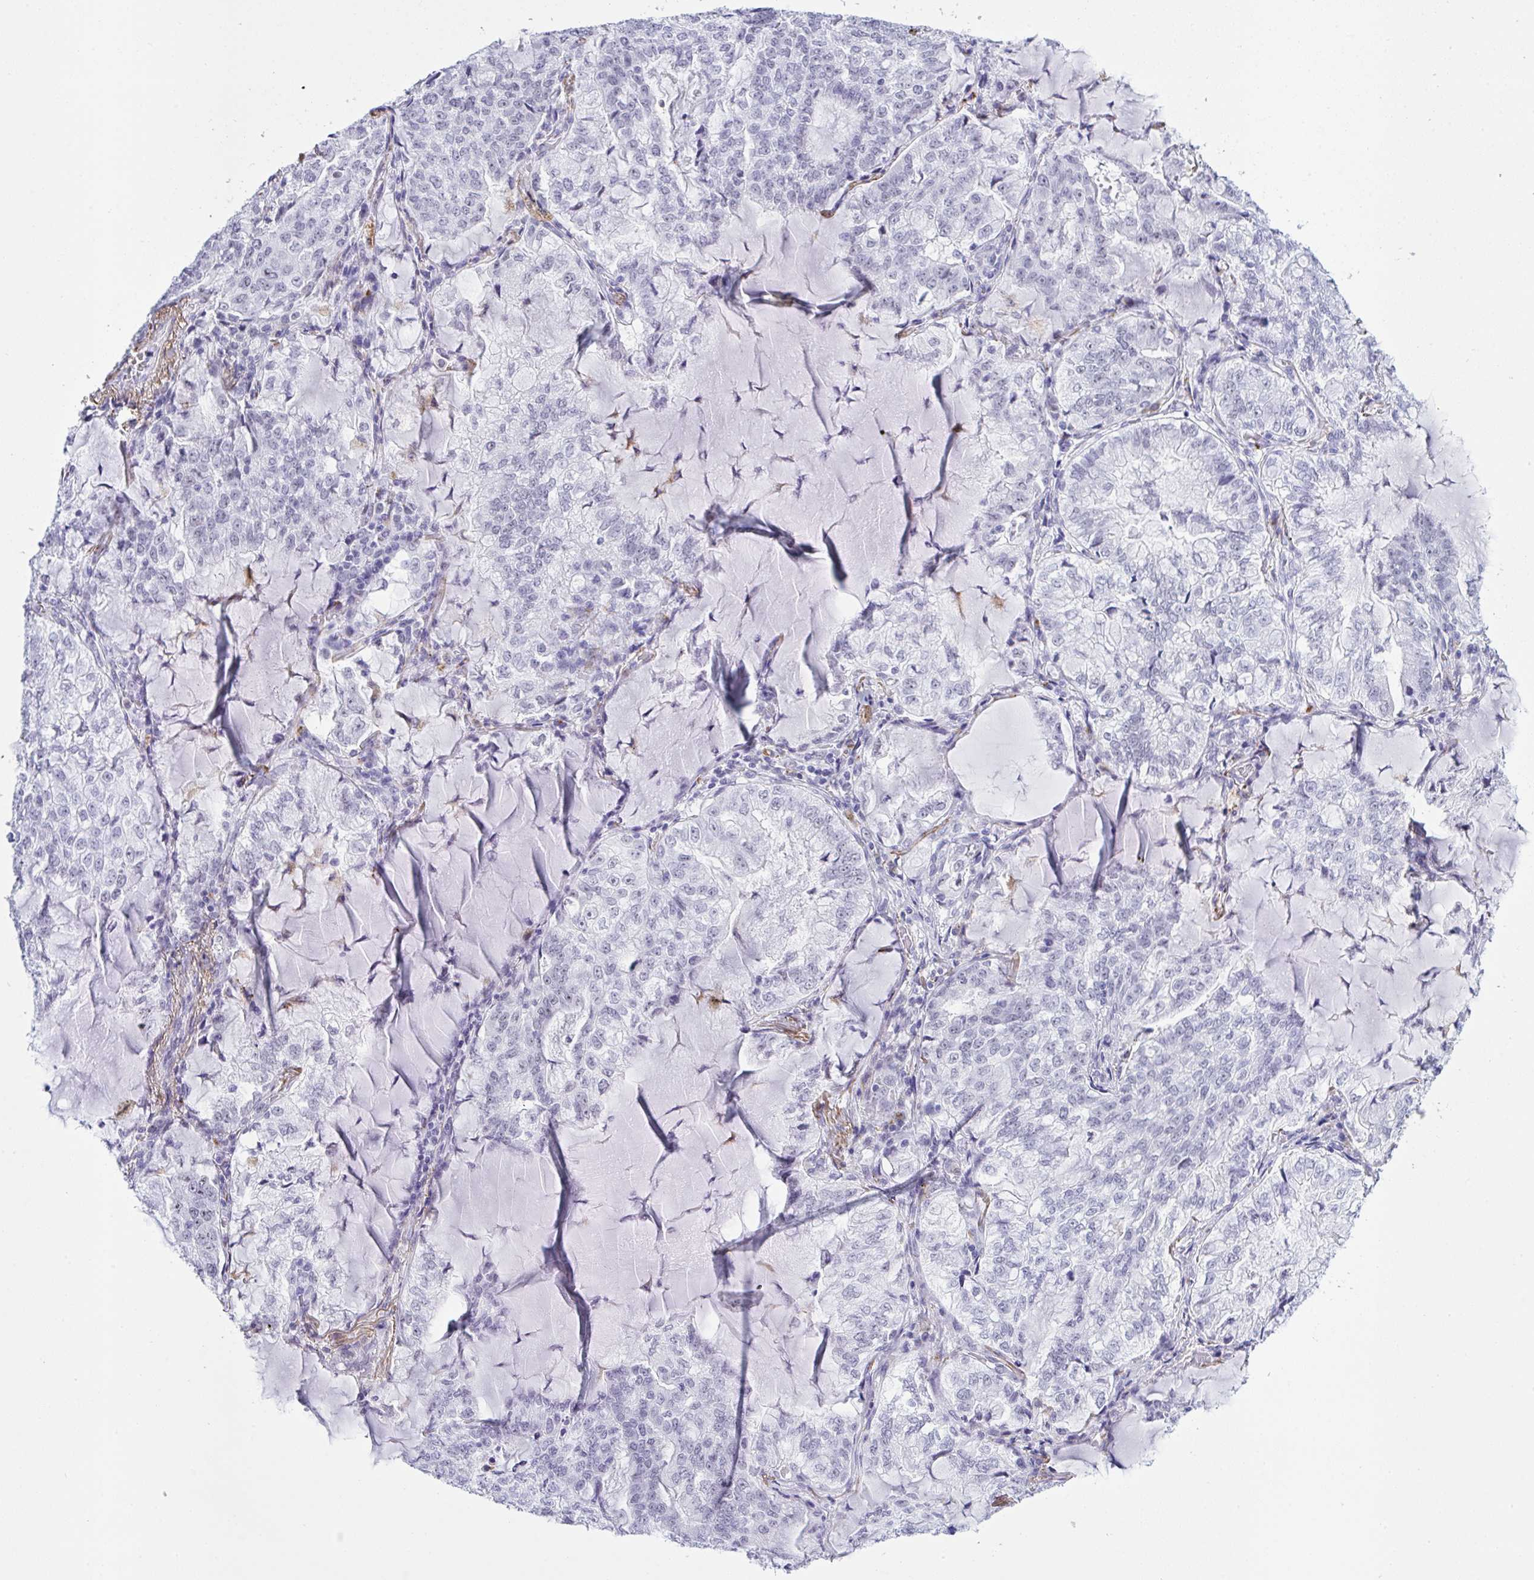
{"staining": {"intensity": "negative", "quantity": "none", "location": "none"}, "tissue": "lung cancer", "cell_type": "Tumor cells", "image_type": "cancer", "snomed": [{"axis": "morphology", "description": "Adenocarcinoma, NOS"}, {"axis": "topography", "description": "Lymph node"}, {"axis": "topography", "description": "Lung"}], "caption": "High power microscopy photomicrograph of an immunohistochemistry histopathology image of adenocarcinoma (lung), revealing no significant positivity in tumor cells.", "gene": "ELN", "patient": {"sex": "male", "age": 66}}